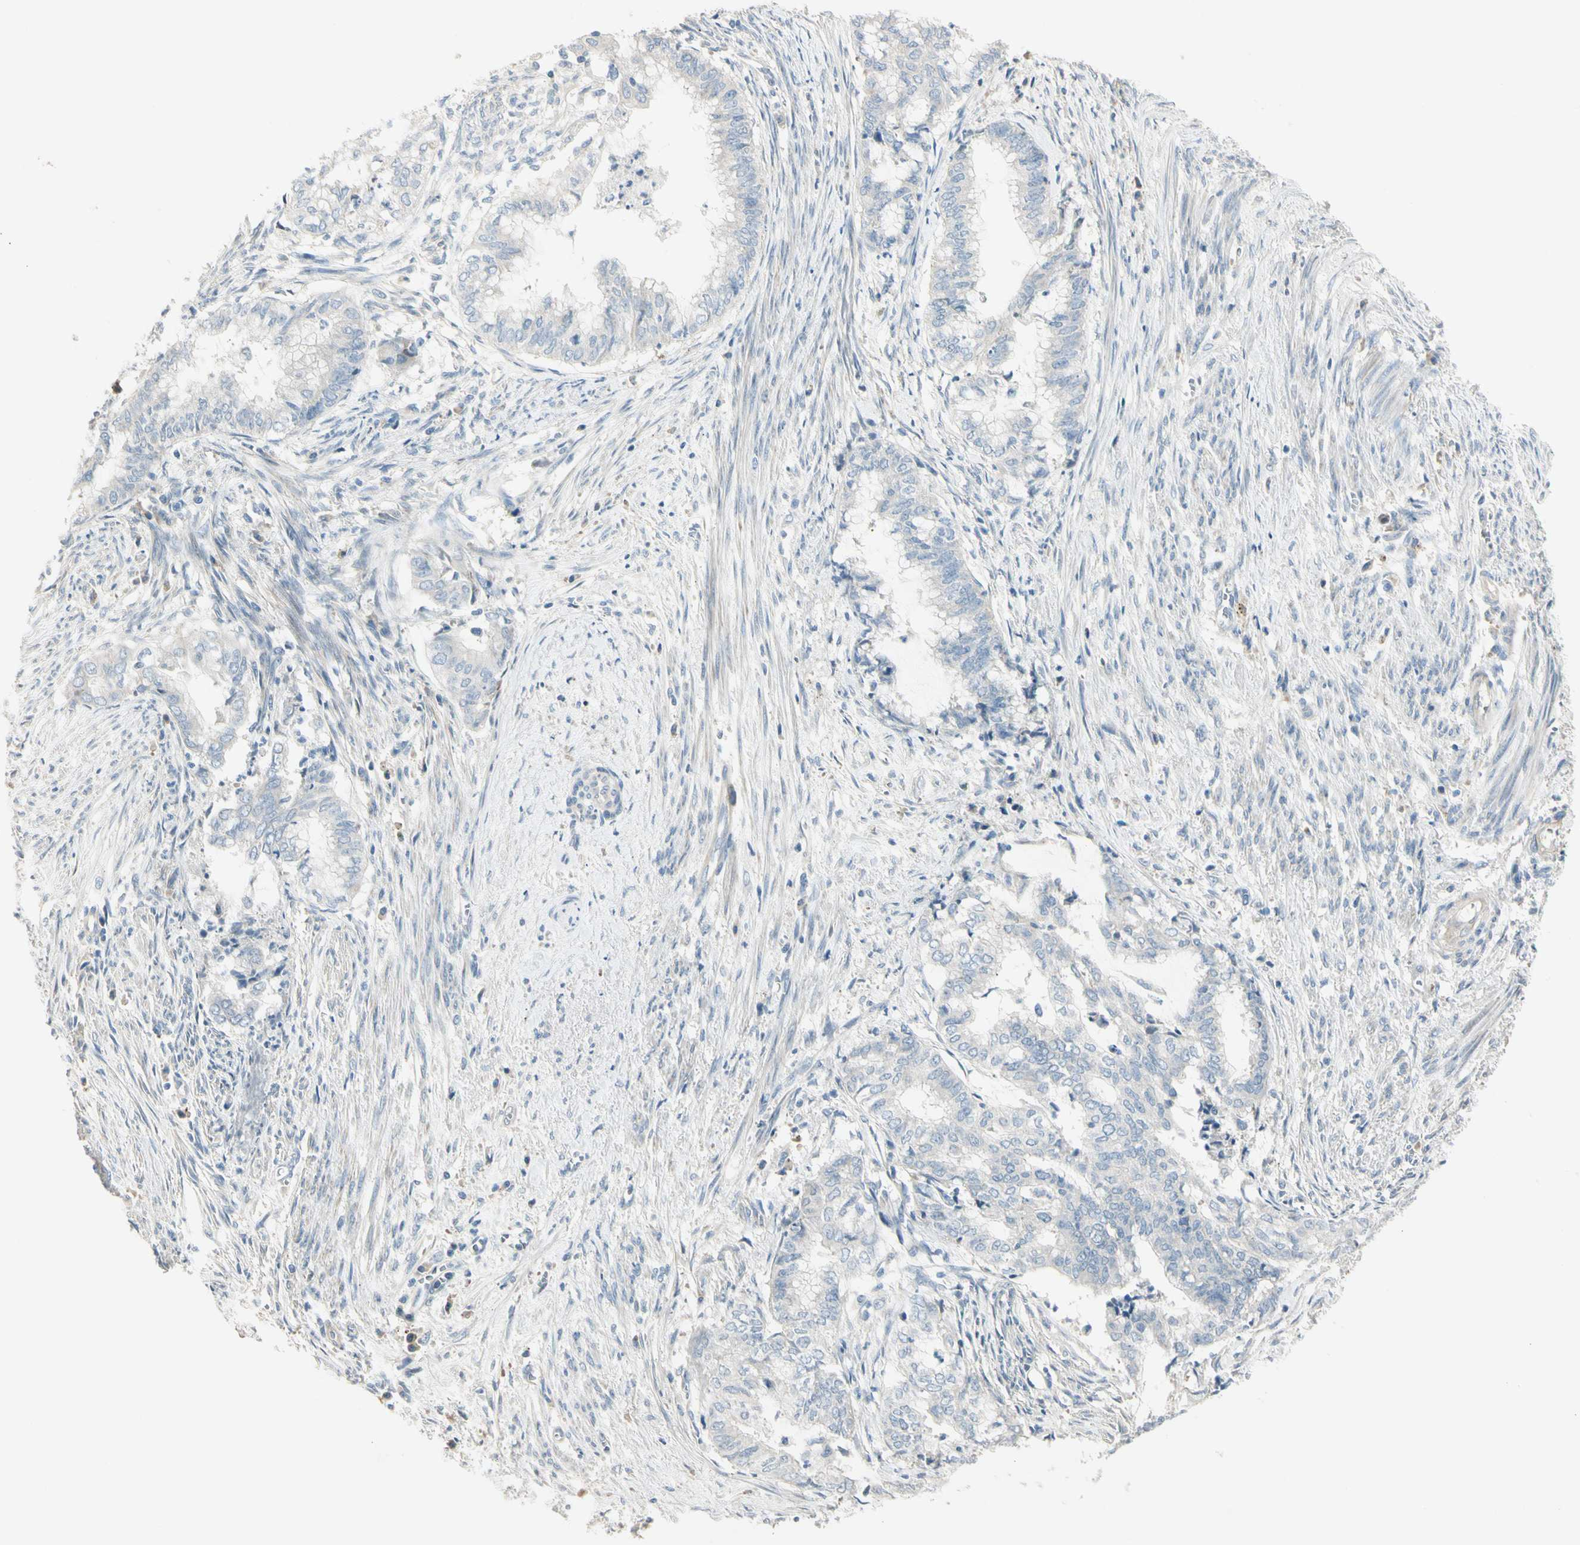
{"staining": {"intensity": "negative", "quantity": "none", "location": "none"}, "tissue": "endometrial cancer", "cell_type": "Tumor cells", "image_type": "cancer", "snomed": [{"axis": "morphology", "description": "Necrosis, NOS"}, {"axis": "morphology", "description": "Adenocarcinoma, NOS"}, {"axis": "topography", "description": "Endometrium"}], "caption": "Tumor cells show no significant staining in endometrial cancer (adenocarcinoma). Brightfield microscopy of immunohistochemistry (IHC) stained with DAB (brown) and hematoxylin (blue), captured at high magnification.", "gene": "ADGRA3", "patient": {"sex": "female", "age": 79}}